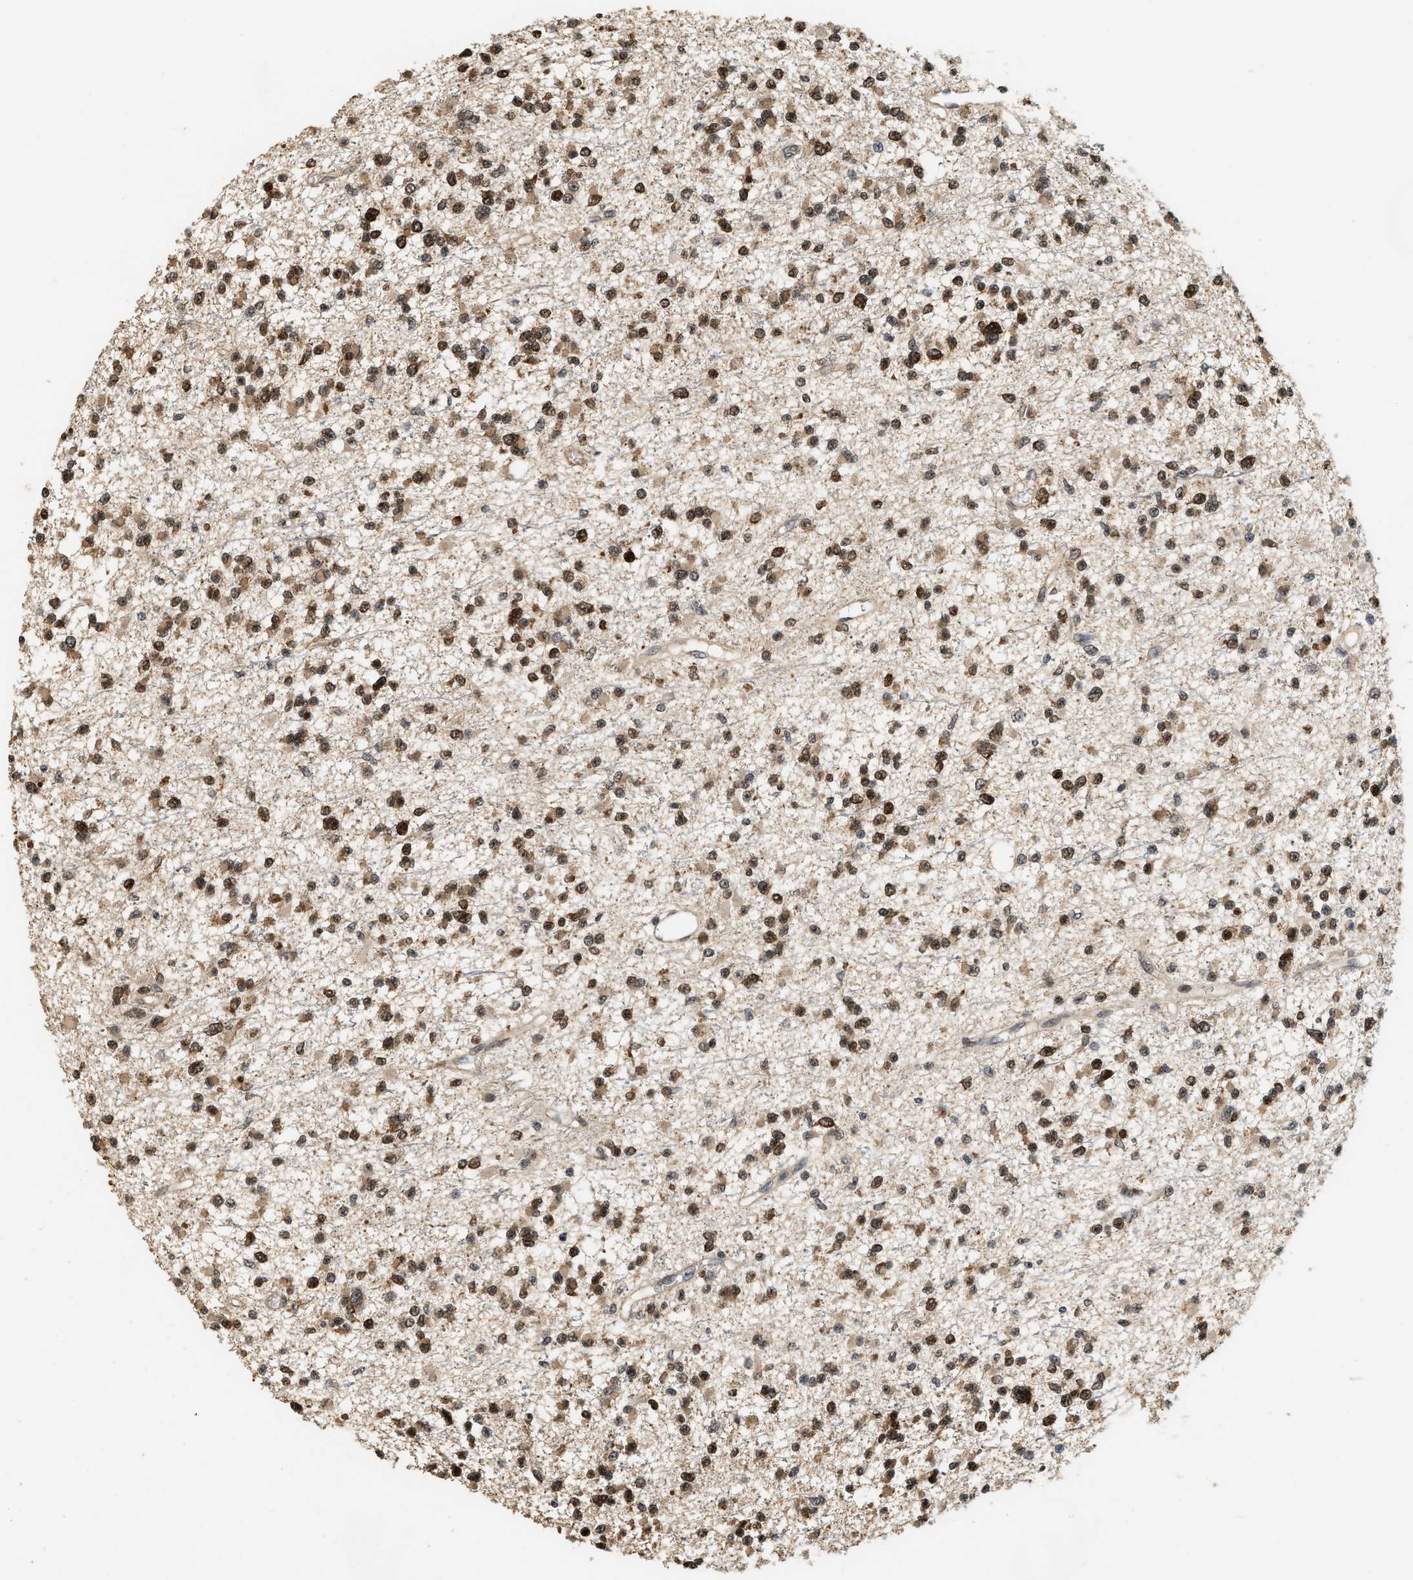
{"staining": {"intensity": "moderate", "quantity": ">75%", "location": "cytoplasmic/membranous,nuclear"}, "tissue": "glioma", "cell_type": "Tumor cells", "image_type": "cancer", "snomed": [{"axis": "morphology", "description": "Glioma, malignant, Low grade"}, {"axis": "topography", "description": "Brain"}], "caption": "Protein staining by immunohistochemistry (IHC) displays moderate cytoplasmic/membranous and nuclear expression in approximately >75% of tumor cells in malignant glioma (low-grade). The protein is shown in brown color, while the nuclei are stained blue.", "gene": "ELP2", "patient": {"sex": "female", "age": 22}}